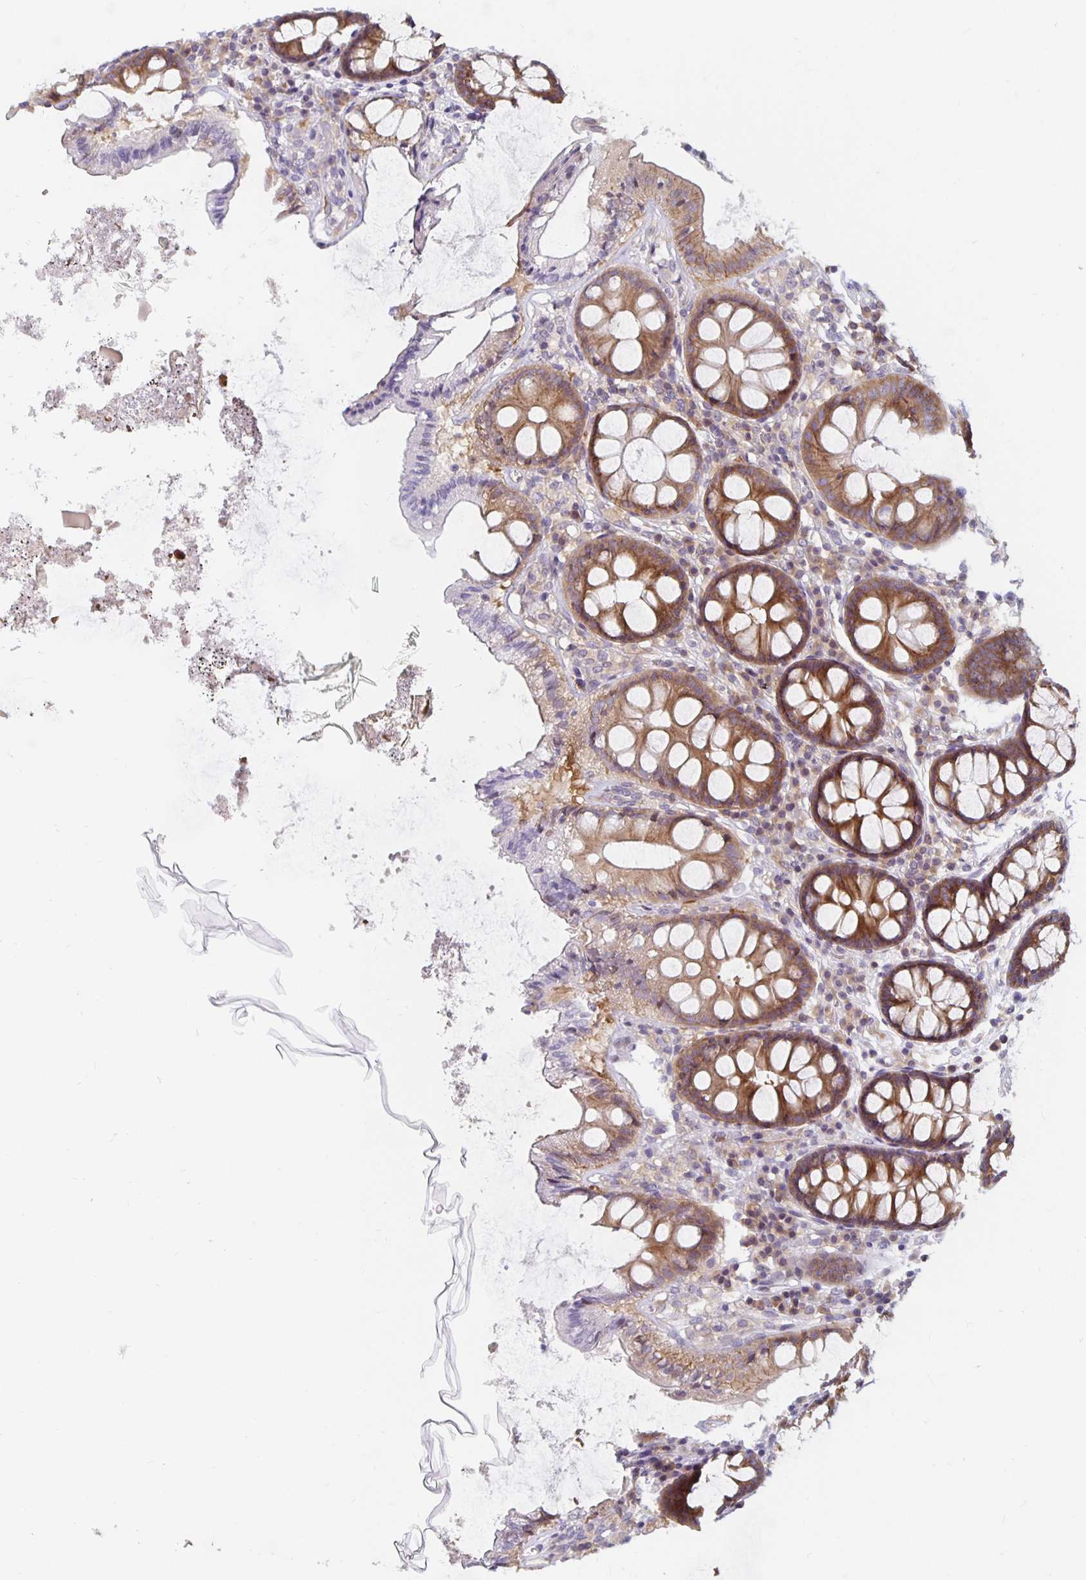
{"staining": {"intensity": "negative", "quantity": "none", "location": "none"}, "tissue": "colon", "cell_type": "Endothelial cells", "image_type": "normal", "snomed": [{"axis": "morphology", "description": "Normal tissue, NOS"}, {"axis": "topography", "description": "Colon"}], "caption": "Immunohistochemistry of benign human colon demonstrates no positivity in endothelial cells.", "gene": "PDAP1", "patient": {"sex": "male", "age": 84}}